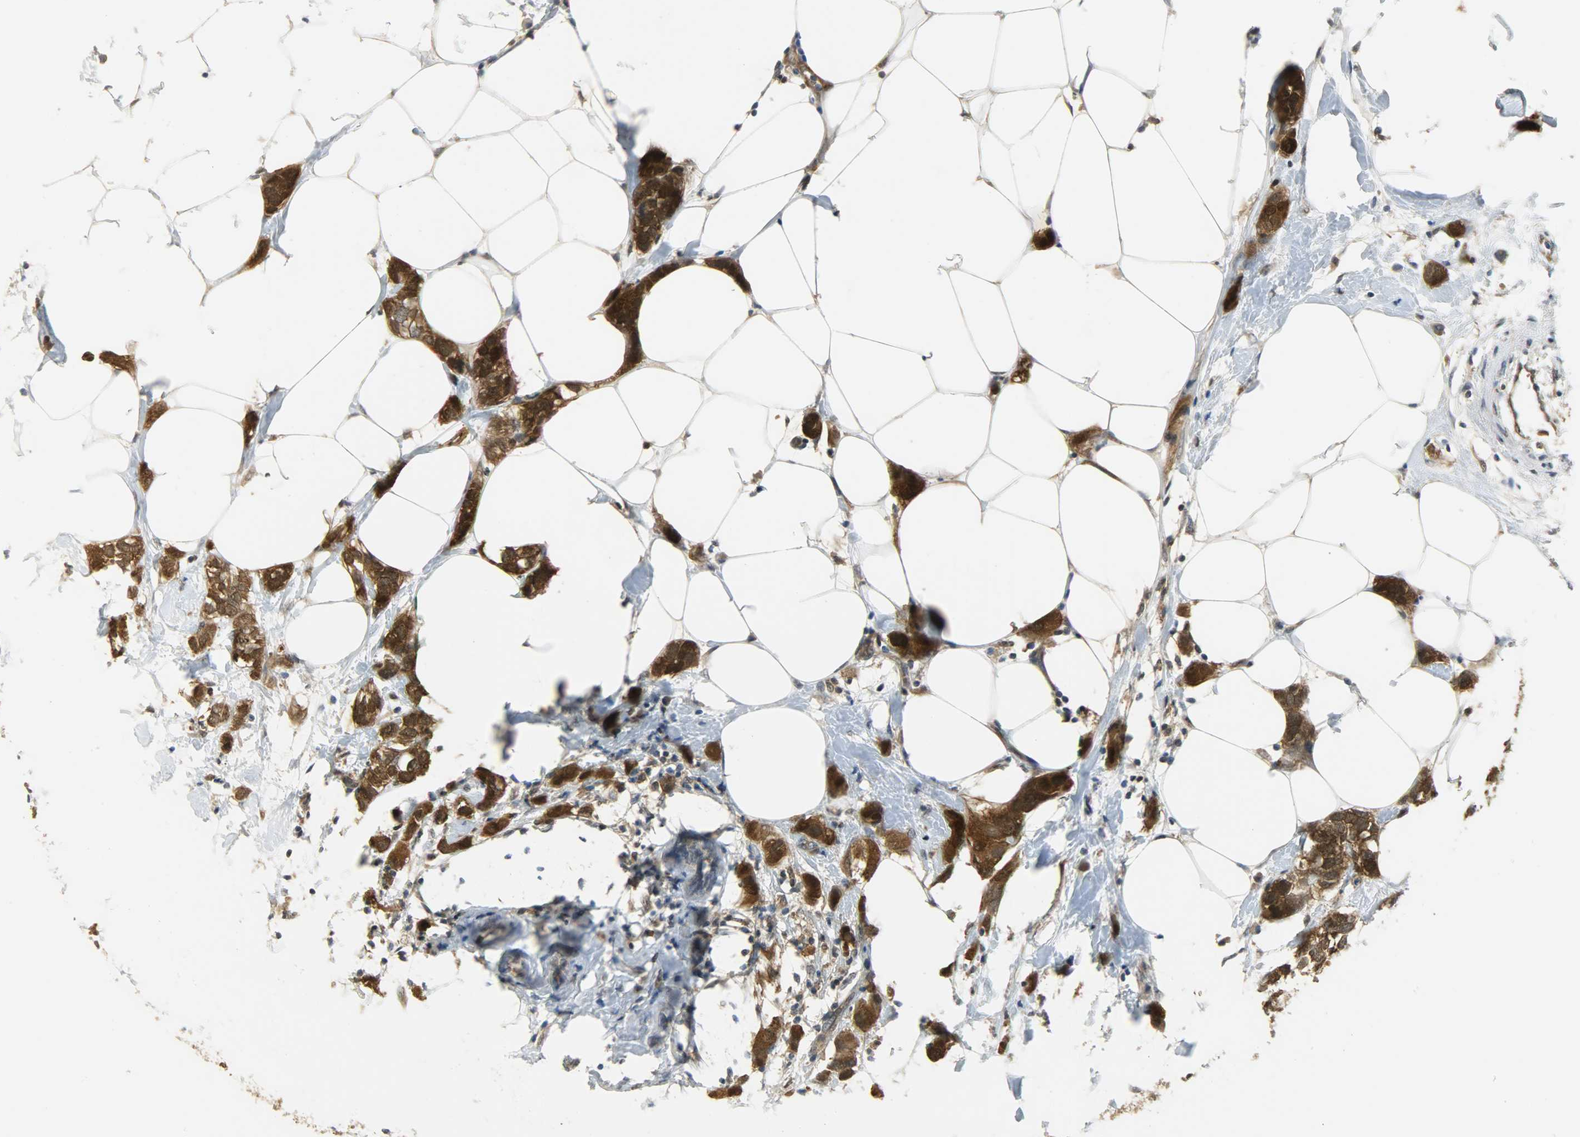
{"staining": {"intensity": "strong", "quantity": ">75%", "location": "cytoplasmic/membranous,nuclear"}, "tissue": "breast cancer", "cell_type": "Tumor cells", "image_type": "cancer", "snomed": [{"axis": "morphology", "description": "Normal tissue, NOS"}, {"axis": "morphology", "description": "Duct carcinoma"}, {"axis": "topography", "description": "Breast"}], "caption": "A high-resolution histopathology image shows IHC staining of breast intraductal carcinoma, which displays strong cytoplasmic/membranous and nuclear positivity in approximately >75% of tumor cells.", "gene": "EIF4EBP1", "patient": {"sex": "female", "age": 50}}